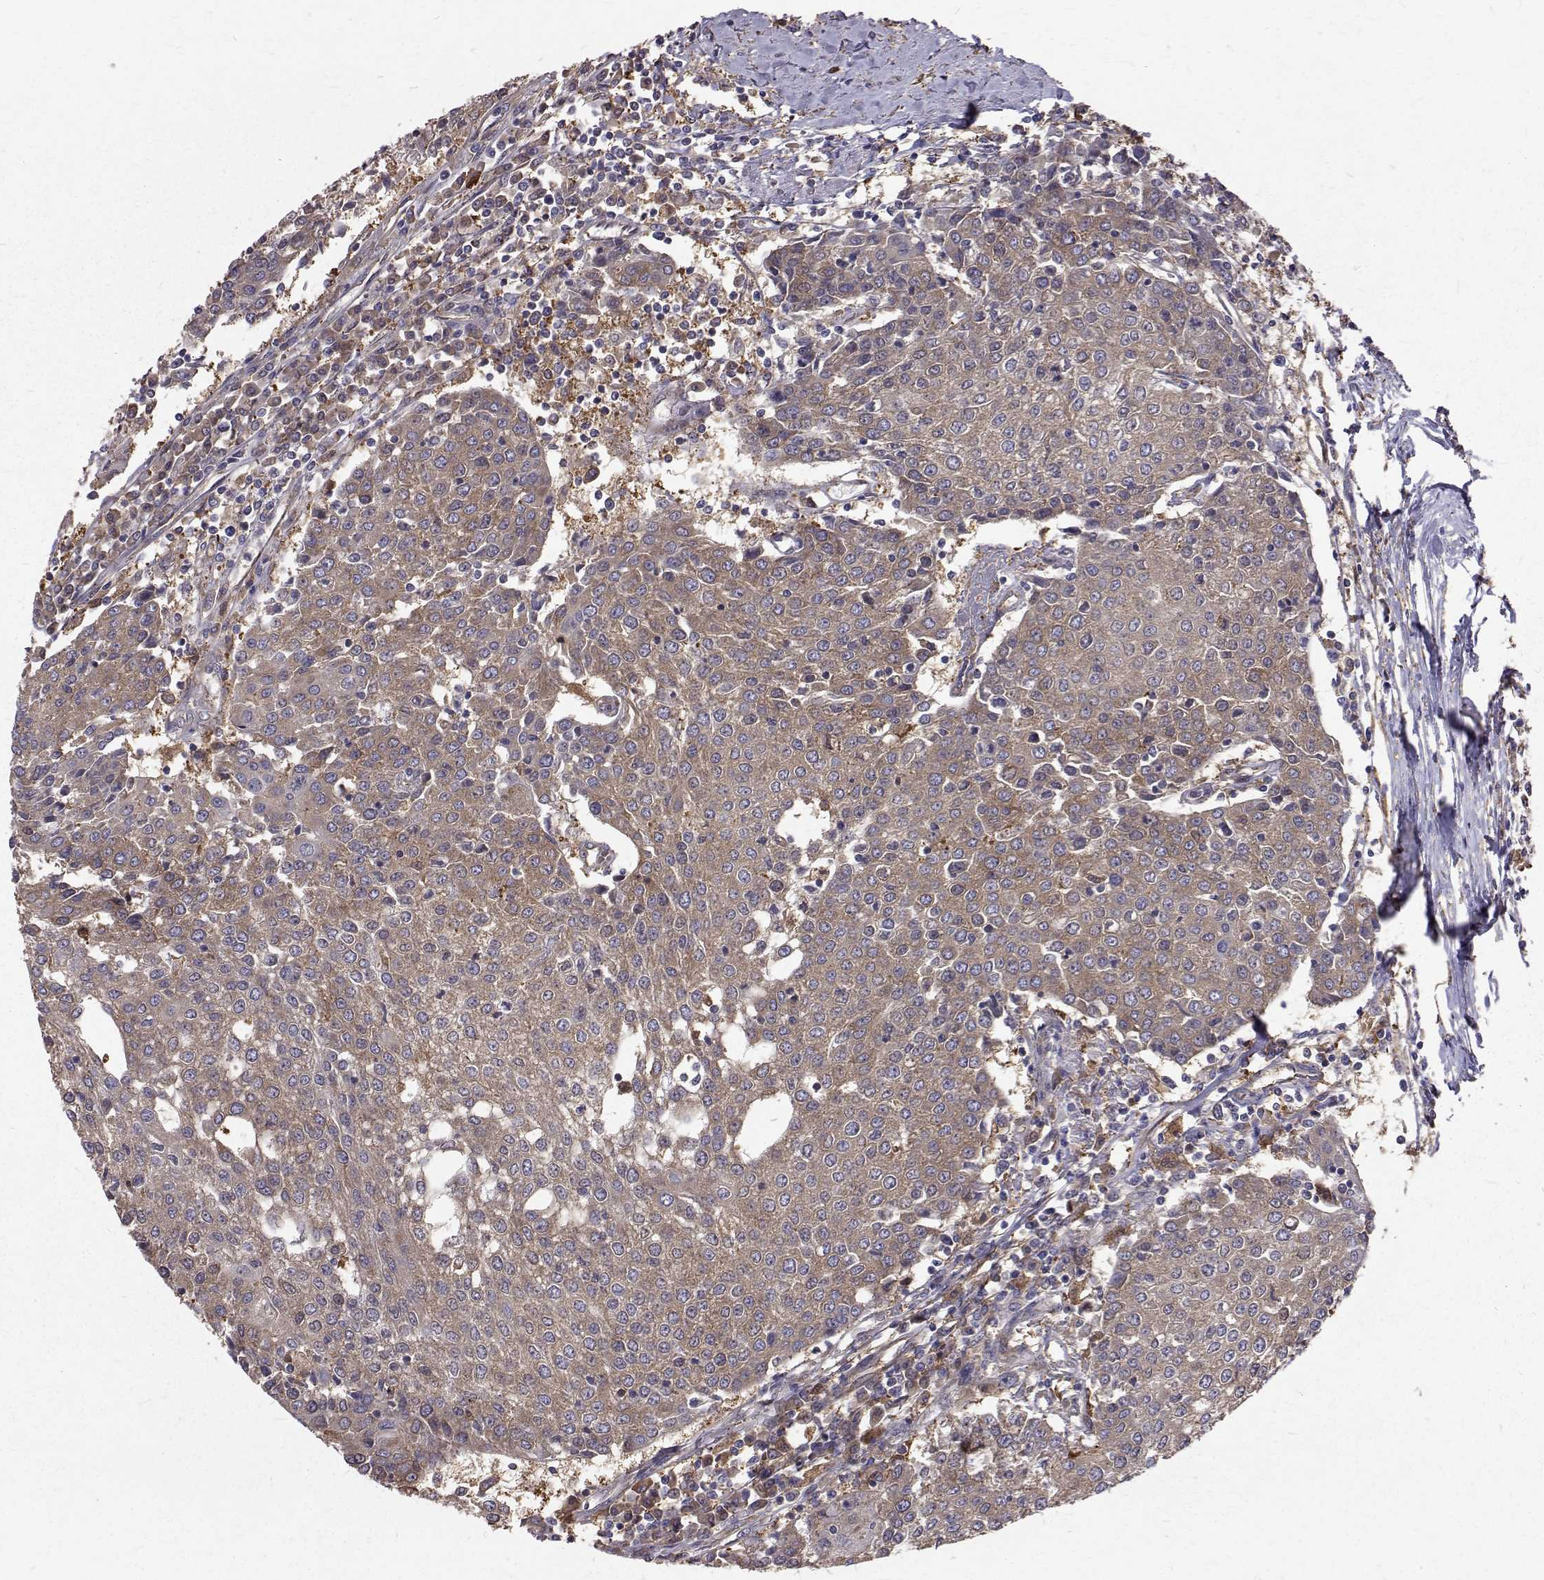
{"staining": {"intensity": "moderate", "quantity": ">75%", "location": "cytoplasmic/membranous"}, "tissue": "urothelial cancer", "cell_type": "Tumor cells", "image_type": "cancer", "snomed": [{"axis": "morphology", "description": "Urothelial carcinoma, High grade"}, {"axis": "topography", "description": "Urinary bladder"}], "caption": "High-grade urothelial carcinoma was stained to show a protein in brown. There is medium levels of moderate cytoplasmic/membranous staining in about >75% of tumor cells.", "gene": "FARSB", "patient": {"sex": "female", "age": 85}}